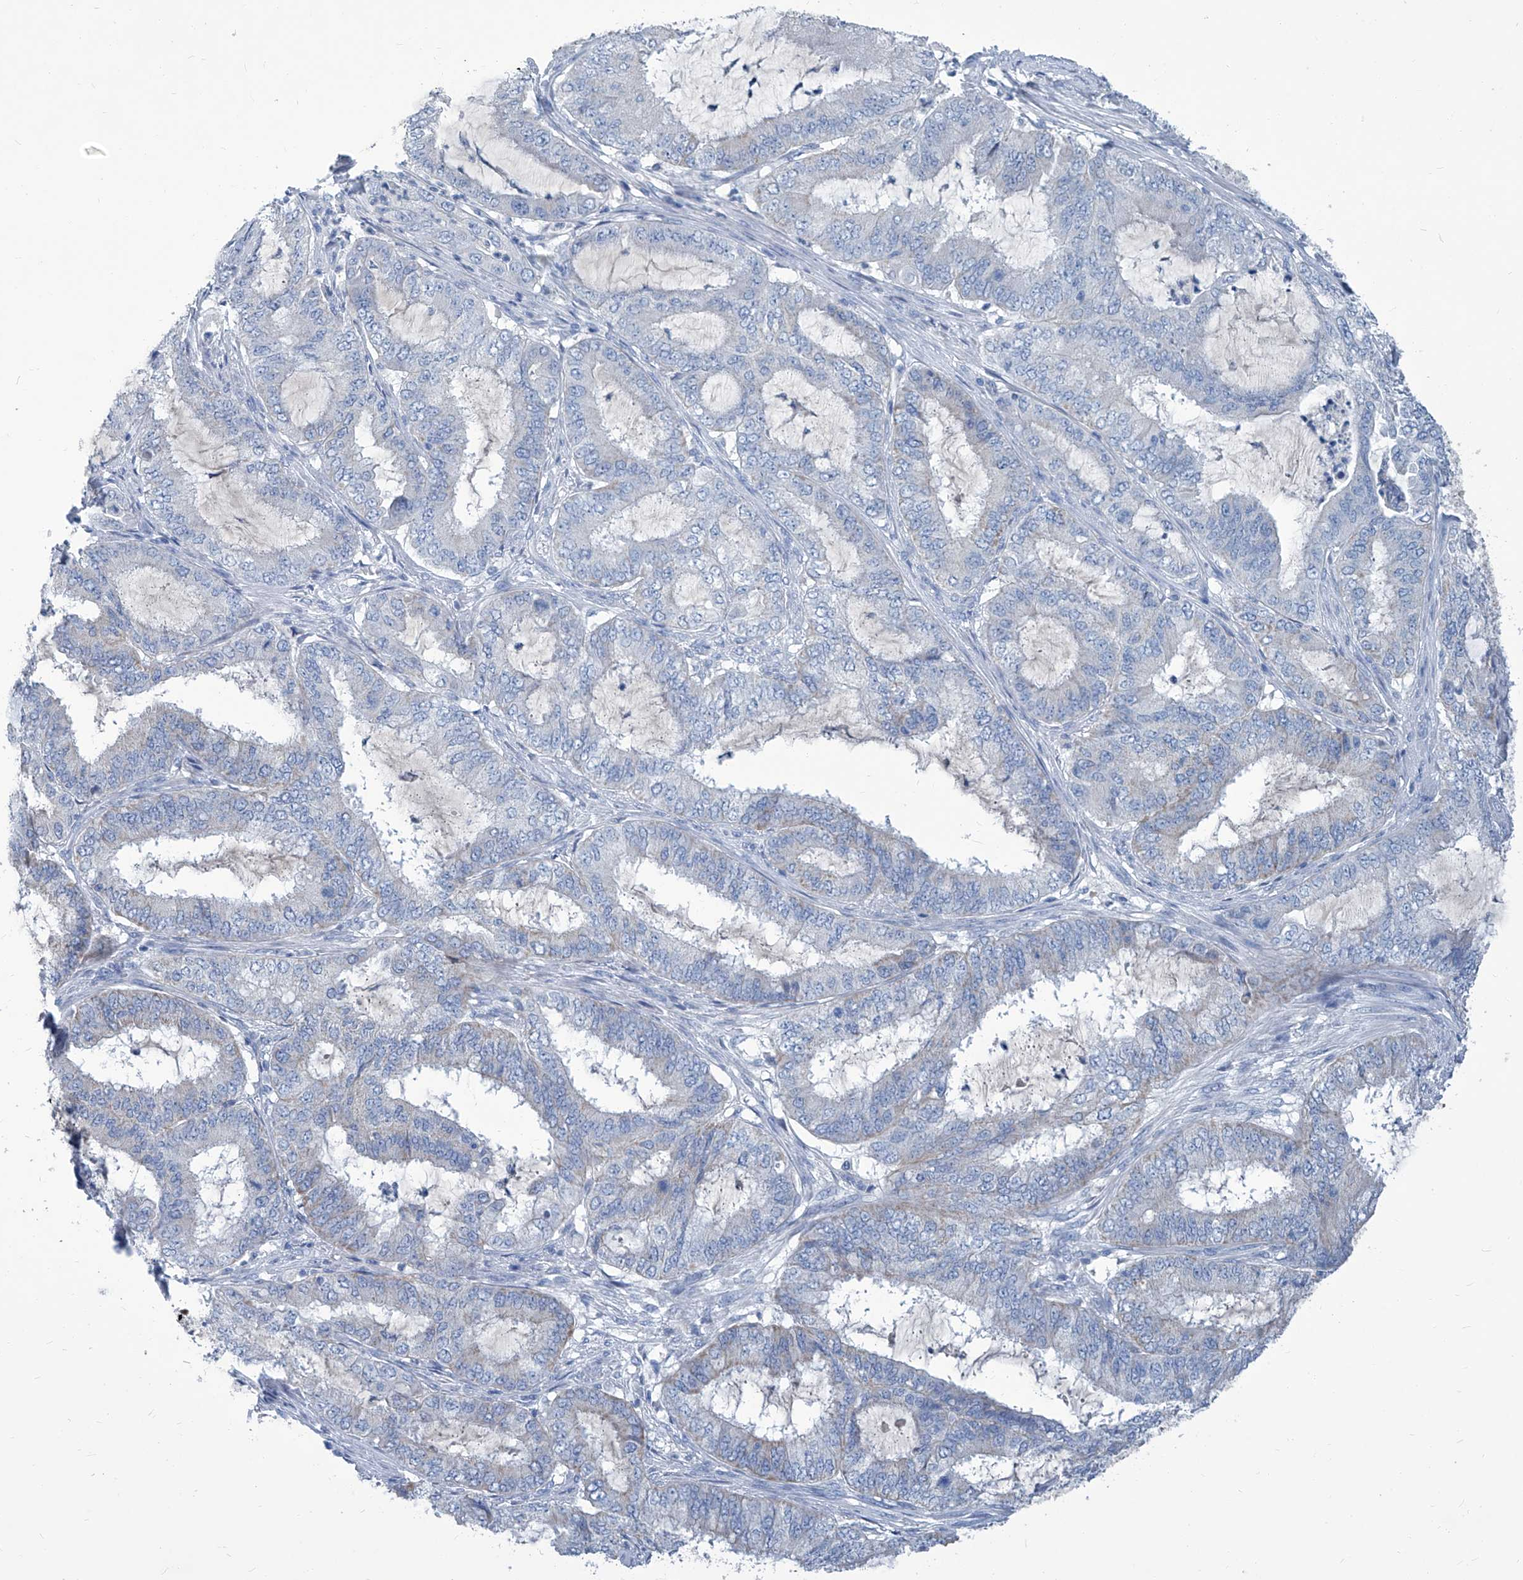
{"staining": {"intensity": "negative", "quantity": "none", "location": "none"}, "tissue": "endometrial cancer", "cell_type": "Tumor cells", "image_type": "cancer", "snomed": [{"axis": "morphology", "description": "Adenocarcinoma, NOS"}, {"axis": "topography", "description": "Endometrium"}], "caption": "This is an immunohistochemistry (IHC) image of endometrial adenocarcinoma. There is no positivity in tumor cells.", "gene": "MTARC1", "patient": {"sex": "female", "age": 51}}